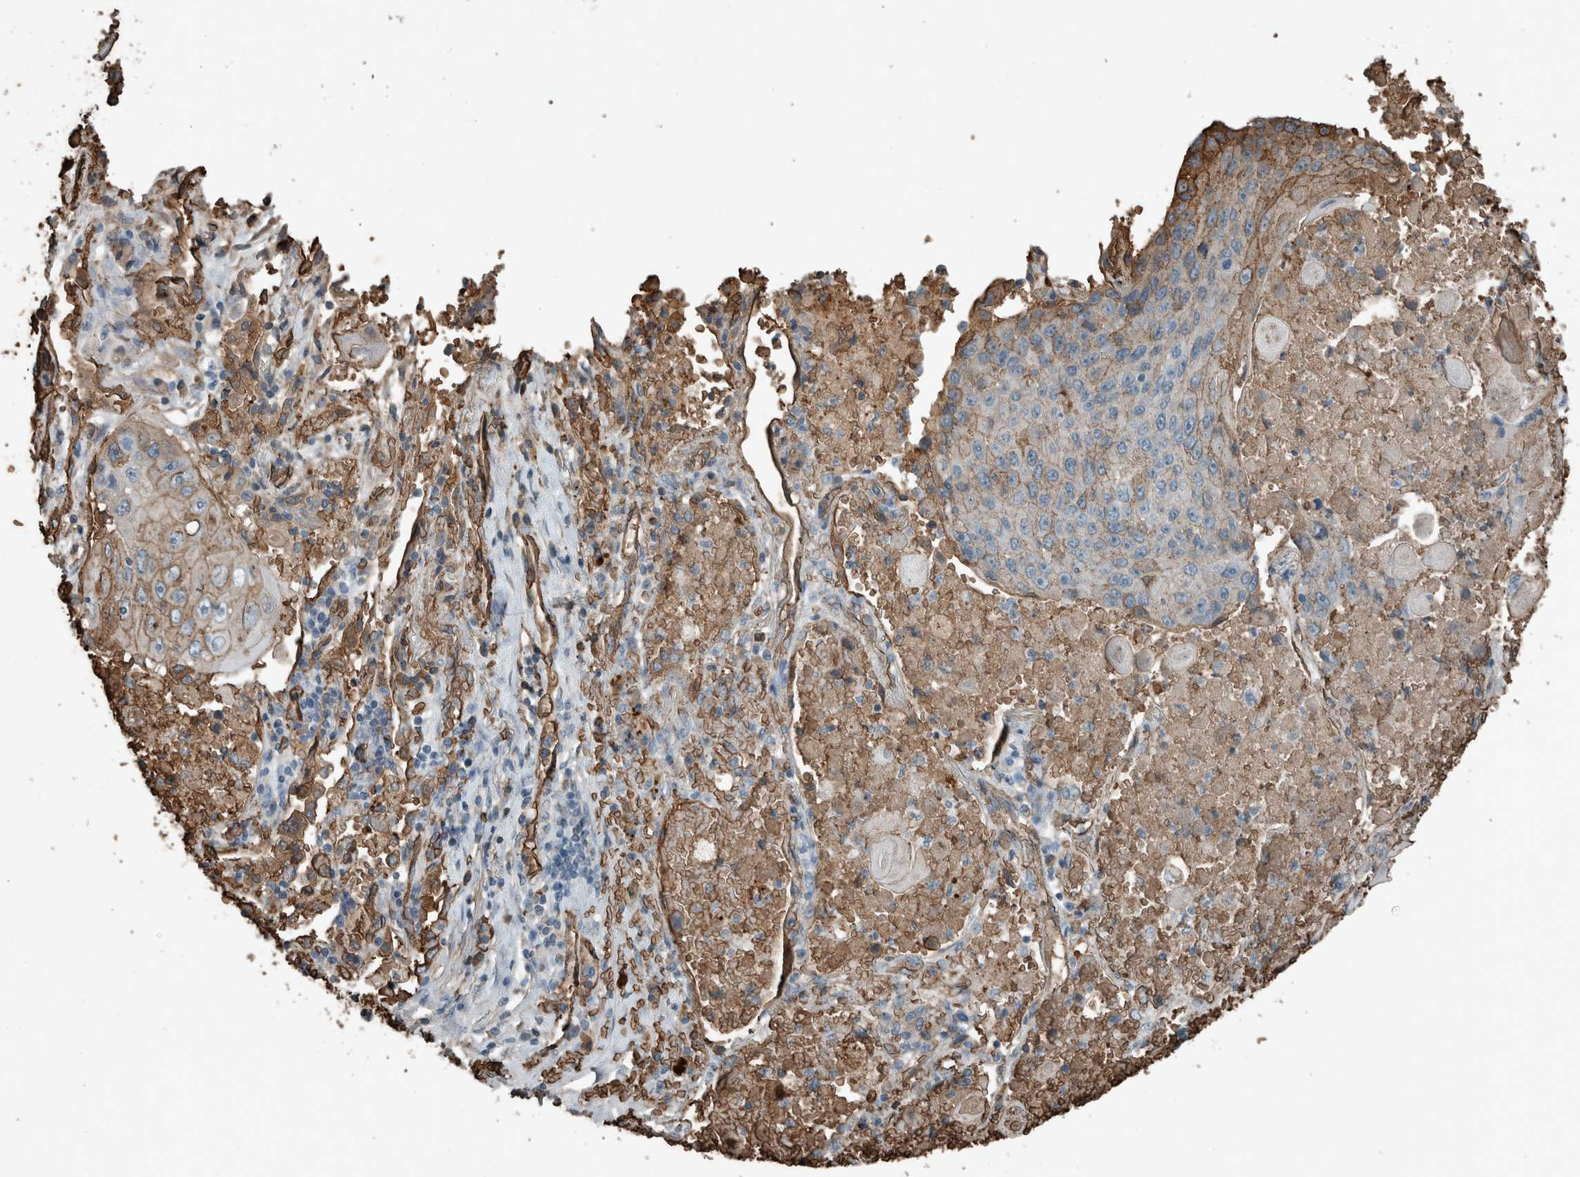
{"staining": {"intensity": "weak", "quantity": "25%-75%", "location": "cytoplasmic/membranous"}, "tissue": "lung cancer", "cell_type": "Tumor cells", "image_type": "cancer", "snomed": [{"axis": "morphology", "description": "Squamous cell carcinoma, NOS"}, {"axis": "topography", "description": "Lung"}], "caption": "Immunohistochemistry (DAB (3,3'-diaminobenzidine)) staining of lung squamous cell carcinoma displays weak cytoplasmic/membranous protein staining in about 25%-75% of tumor cells.", "gene": "LBP", "patient": {"sex": "male", "age": 61}}